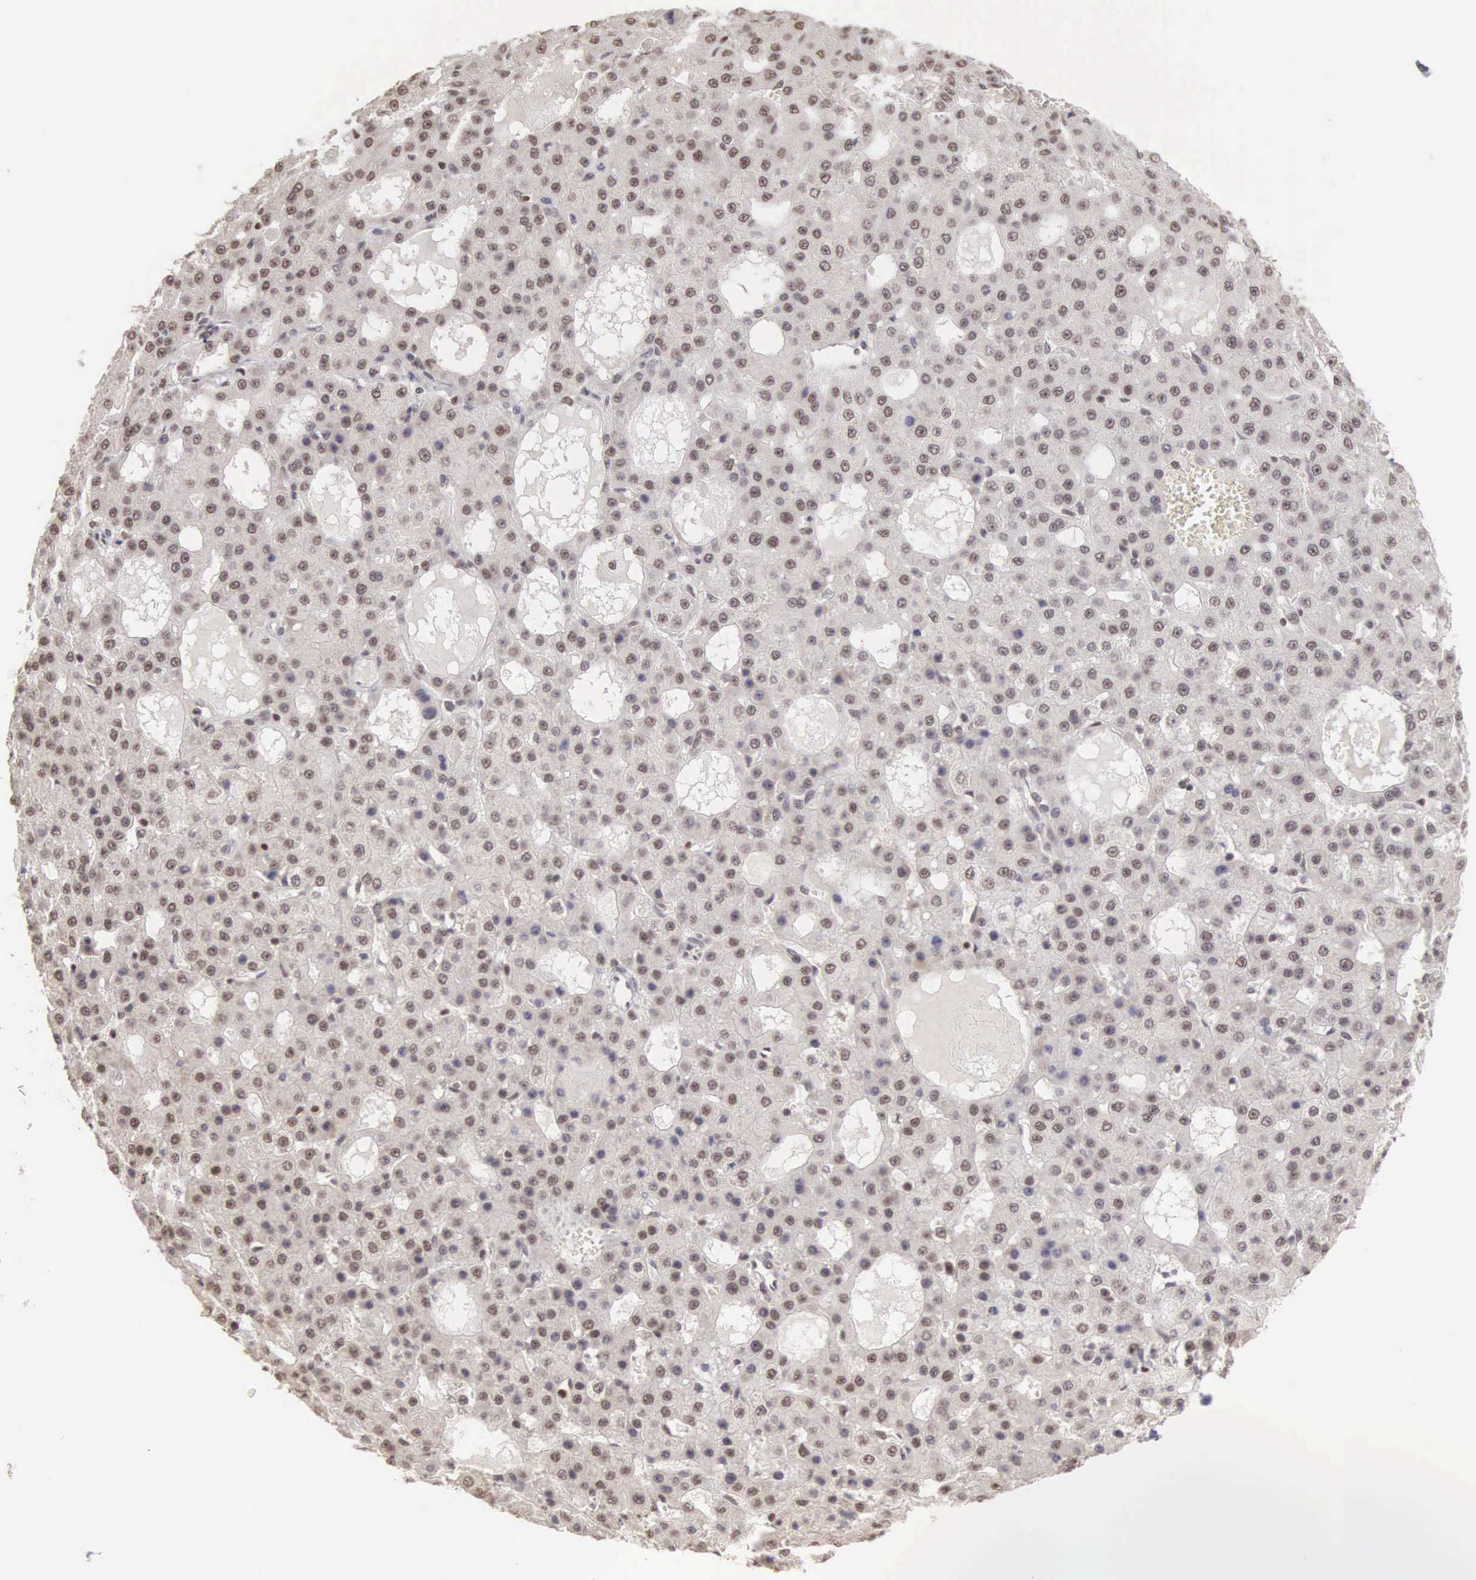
{"staining": {"intensity": "negative", "quantity": "none", "location": "none"}, "tissue": "liver cancer", "cell_type": "Tumor cells", "image_type": "cancer", "snomed": [{"axis": "morphology", "description": "Carcinoma, Hepatocellular, NOS"}, {"axis": "topography", "description": "Liver"}], "caption": "A high-resolution photomicrograph shows immunohistochemistry staining of liver cancer (hepatocellular carcinoma), which exhibits no significant expression in tumor cells.", "gene": "HTATSF1", "patient": {"sex": "male", "age": 47}}